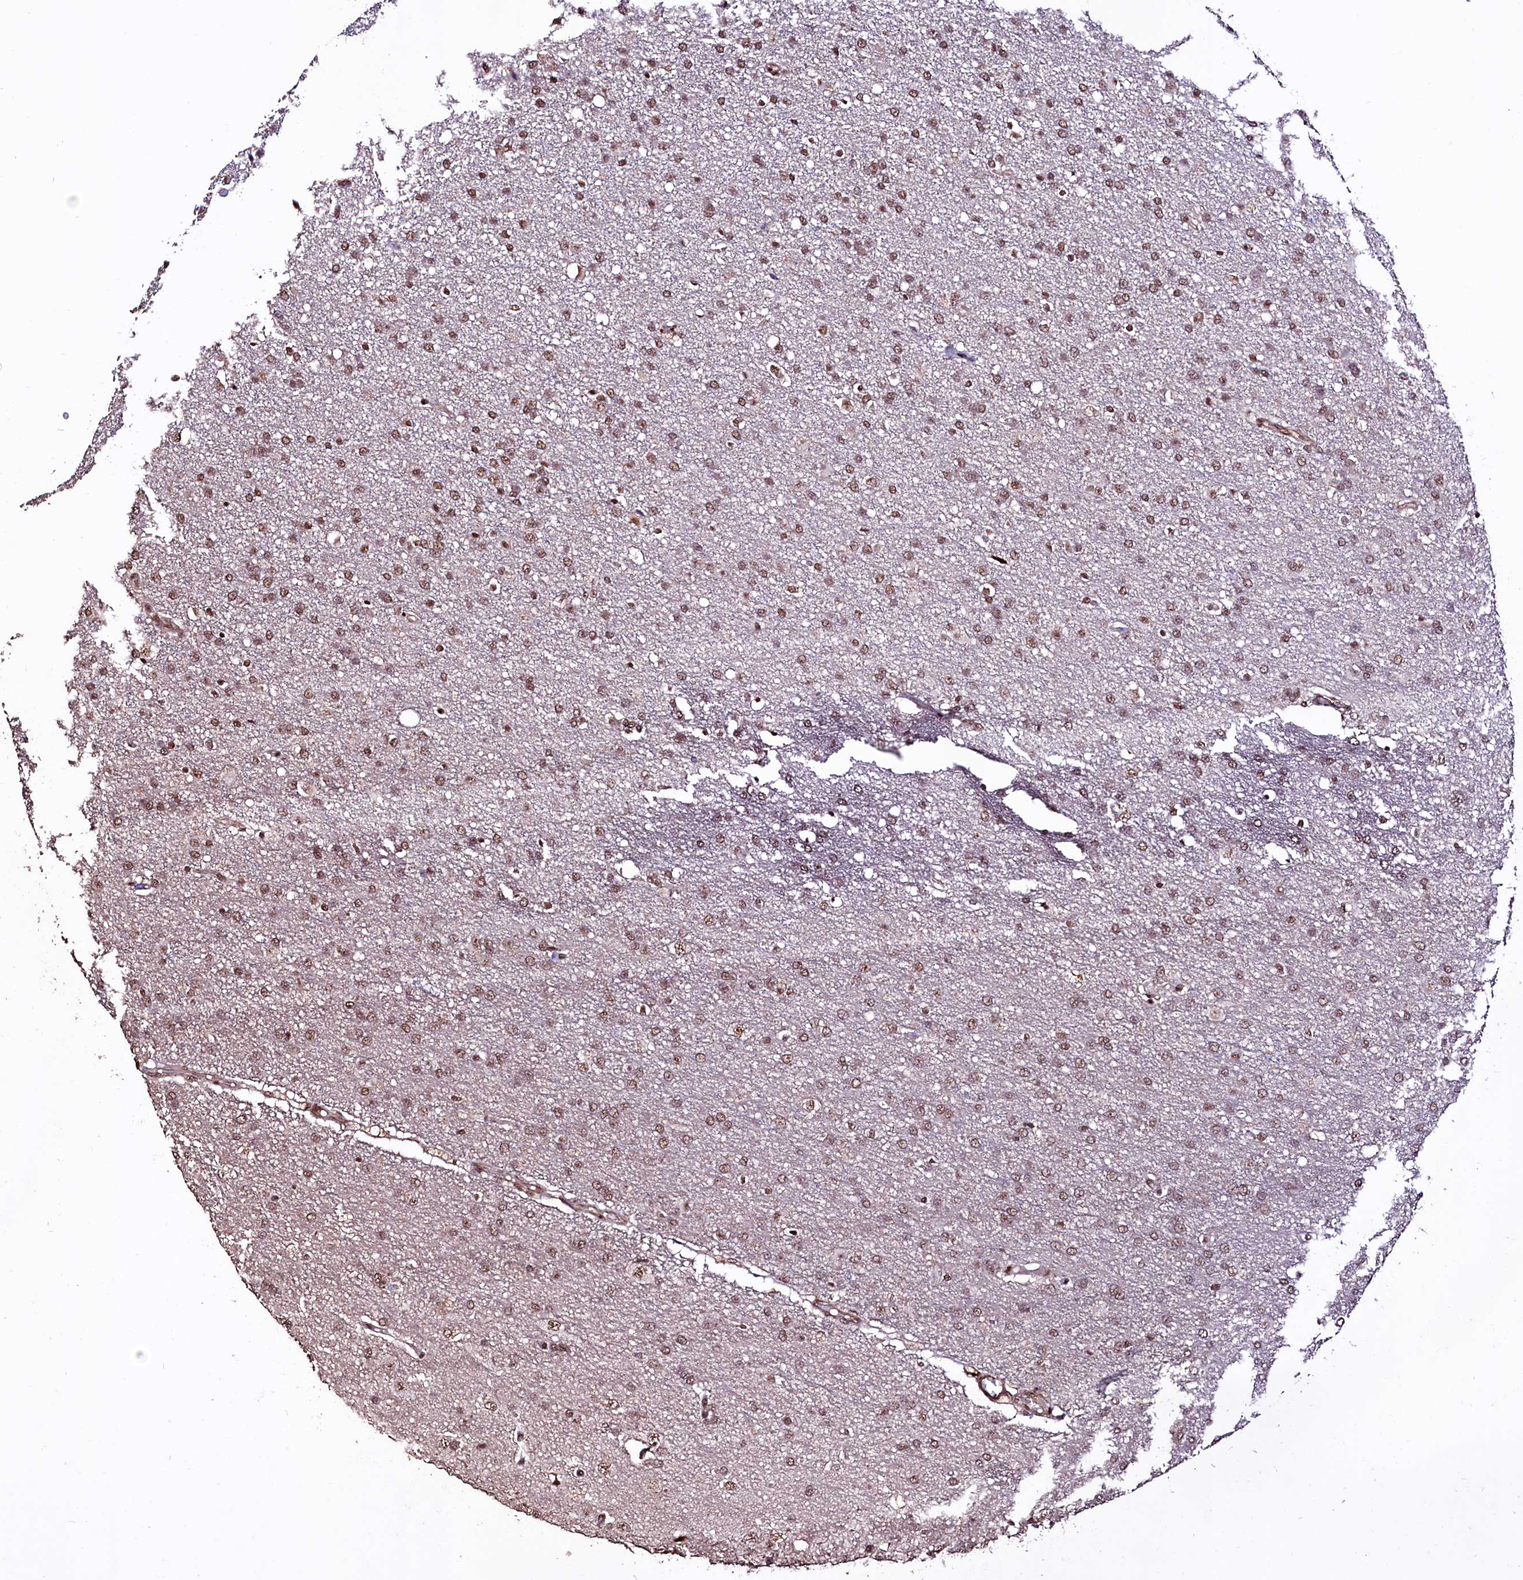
{"staining": {"intensity": "moderate", "quantity": ">75%", "location": "nuclear"}, "tissue": "glioma", "cell_type": "Tumor cells", "image_type": "cancer", "snomed": [{"axis": "morphology", "description": "Glioma, malignant, High grade"}, {"axis": "topography", "description": "Brain"}], "caption": "The immunohistochemical stain shows moderate nuclear positivity in tumor cells of high-grade glioma (malignant) tissue. The protein of interest is shown in brown color, while the nuclei are stained blue.", "gene": "SFSWAP", "patient": {"sex": "male", "age": 72}}